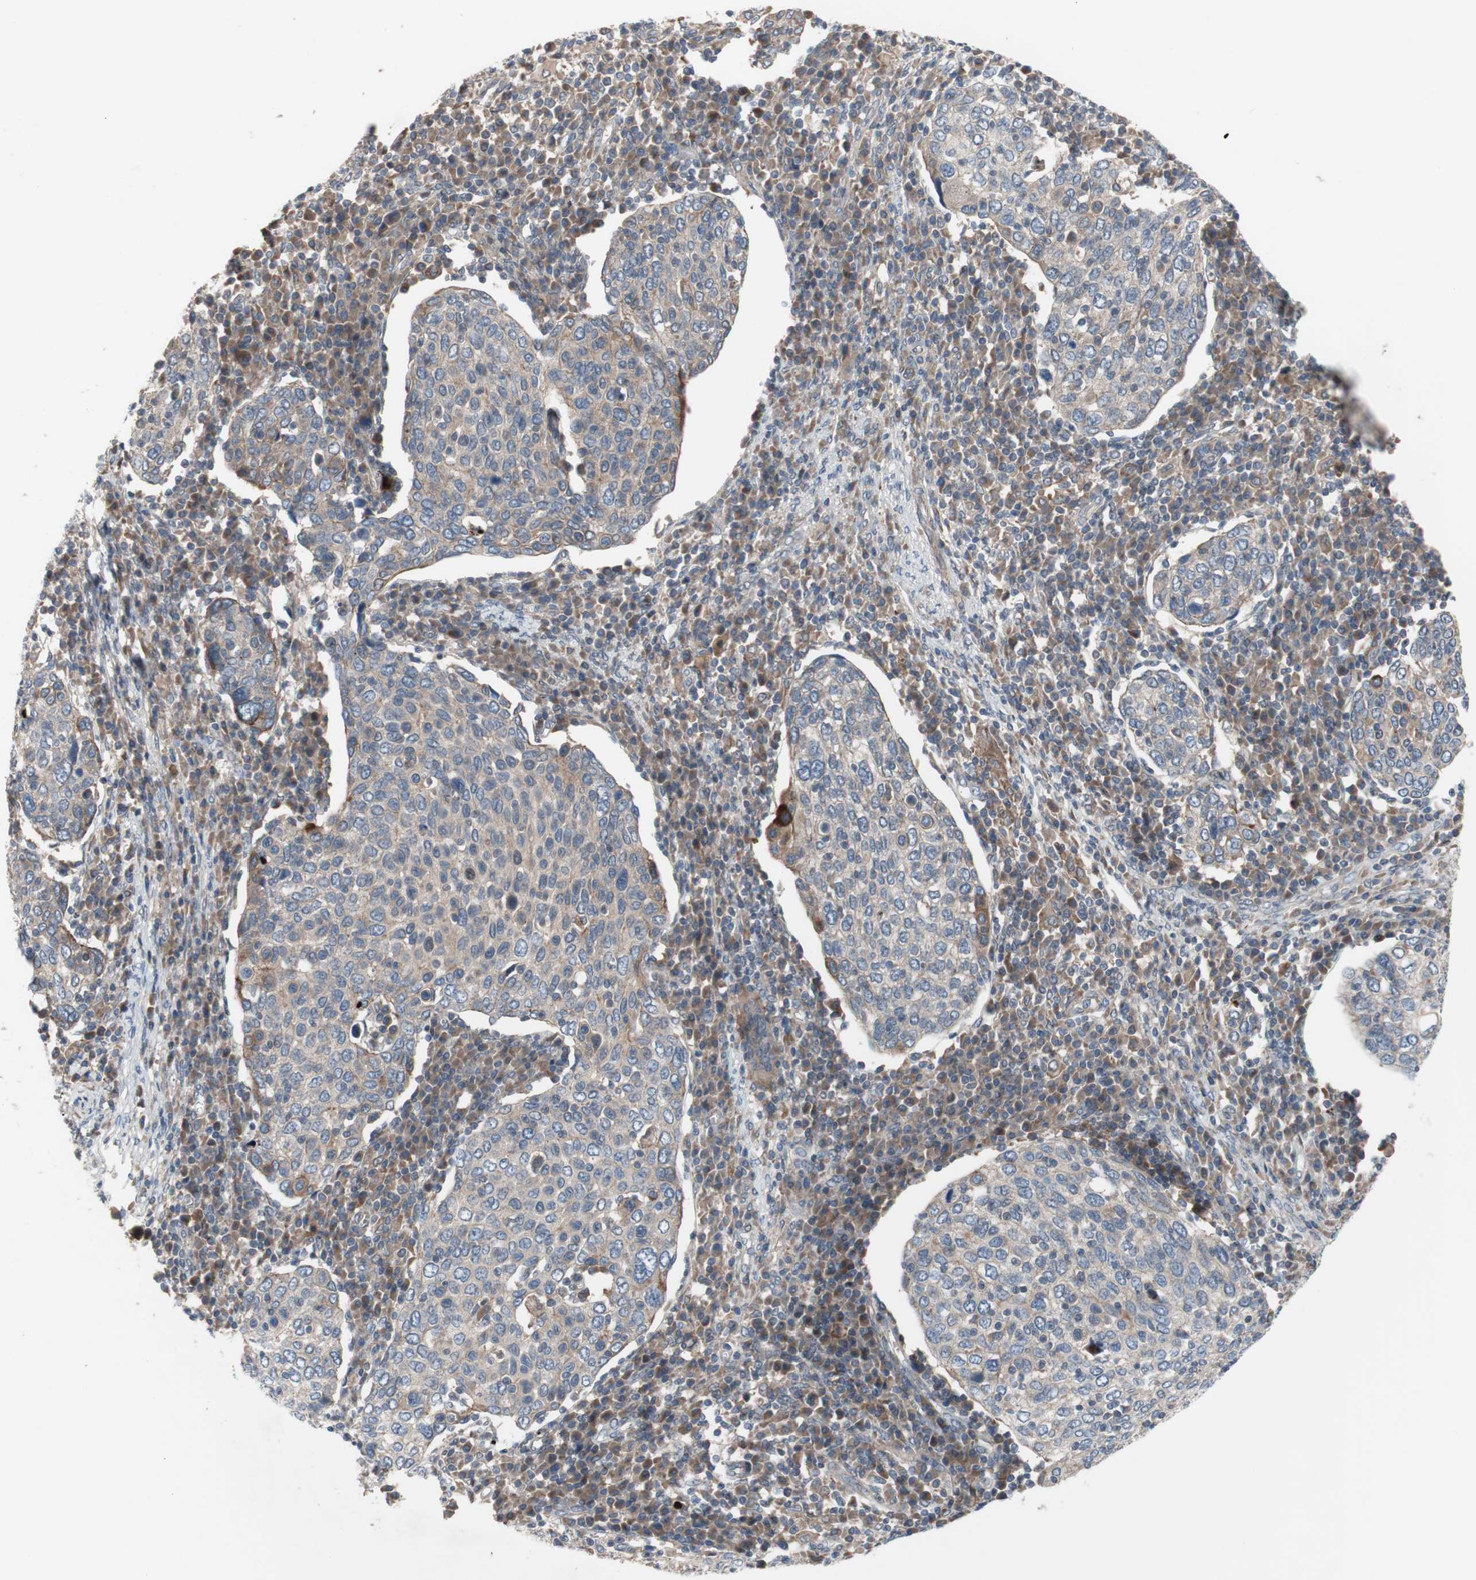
{"staining": {"intensity": "weak", "quantity": "25%-75%", "location": "cytoplasmic/membranous"}, "tissue": "cervical cancer", "cell_type": "Tumor cells", "image_type": "cancer", "snomed": [{"axis": "morphology", "description": "Squamous cell carcinoma, NOS"}, {"axis": "topography", "description": "Cervix"}], "caption": "The micrograph shows a brown stain indicating the presence of a protein in the cytoplasmic/membranous of tumor cells in cervical cancer (squamous cell carcinoma).", "gene": "OAZ1", "patient": {"sex": "female", "age": 40}}